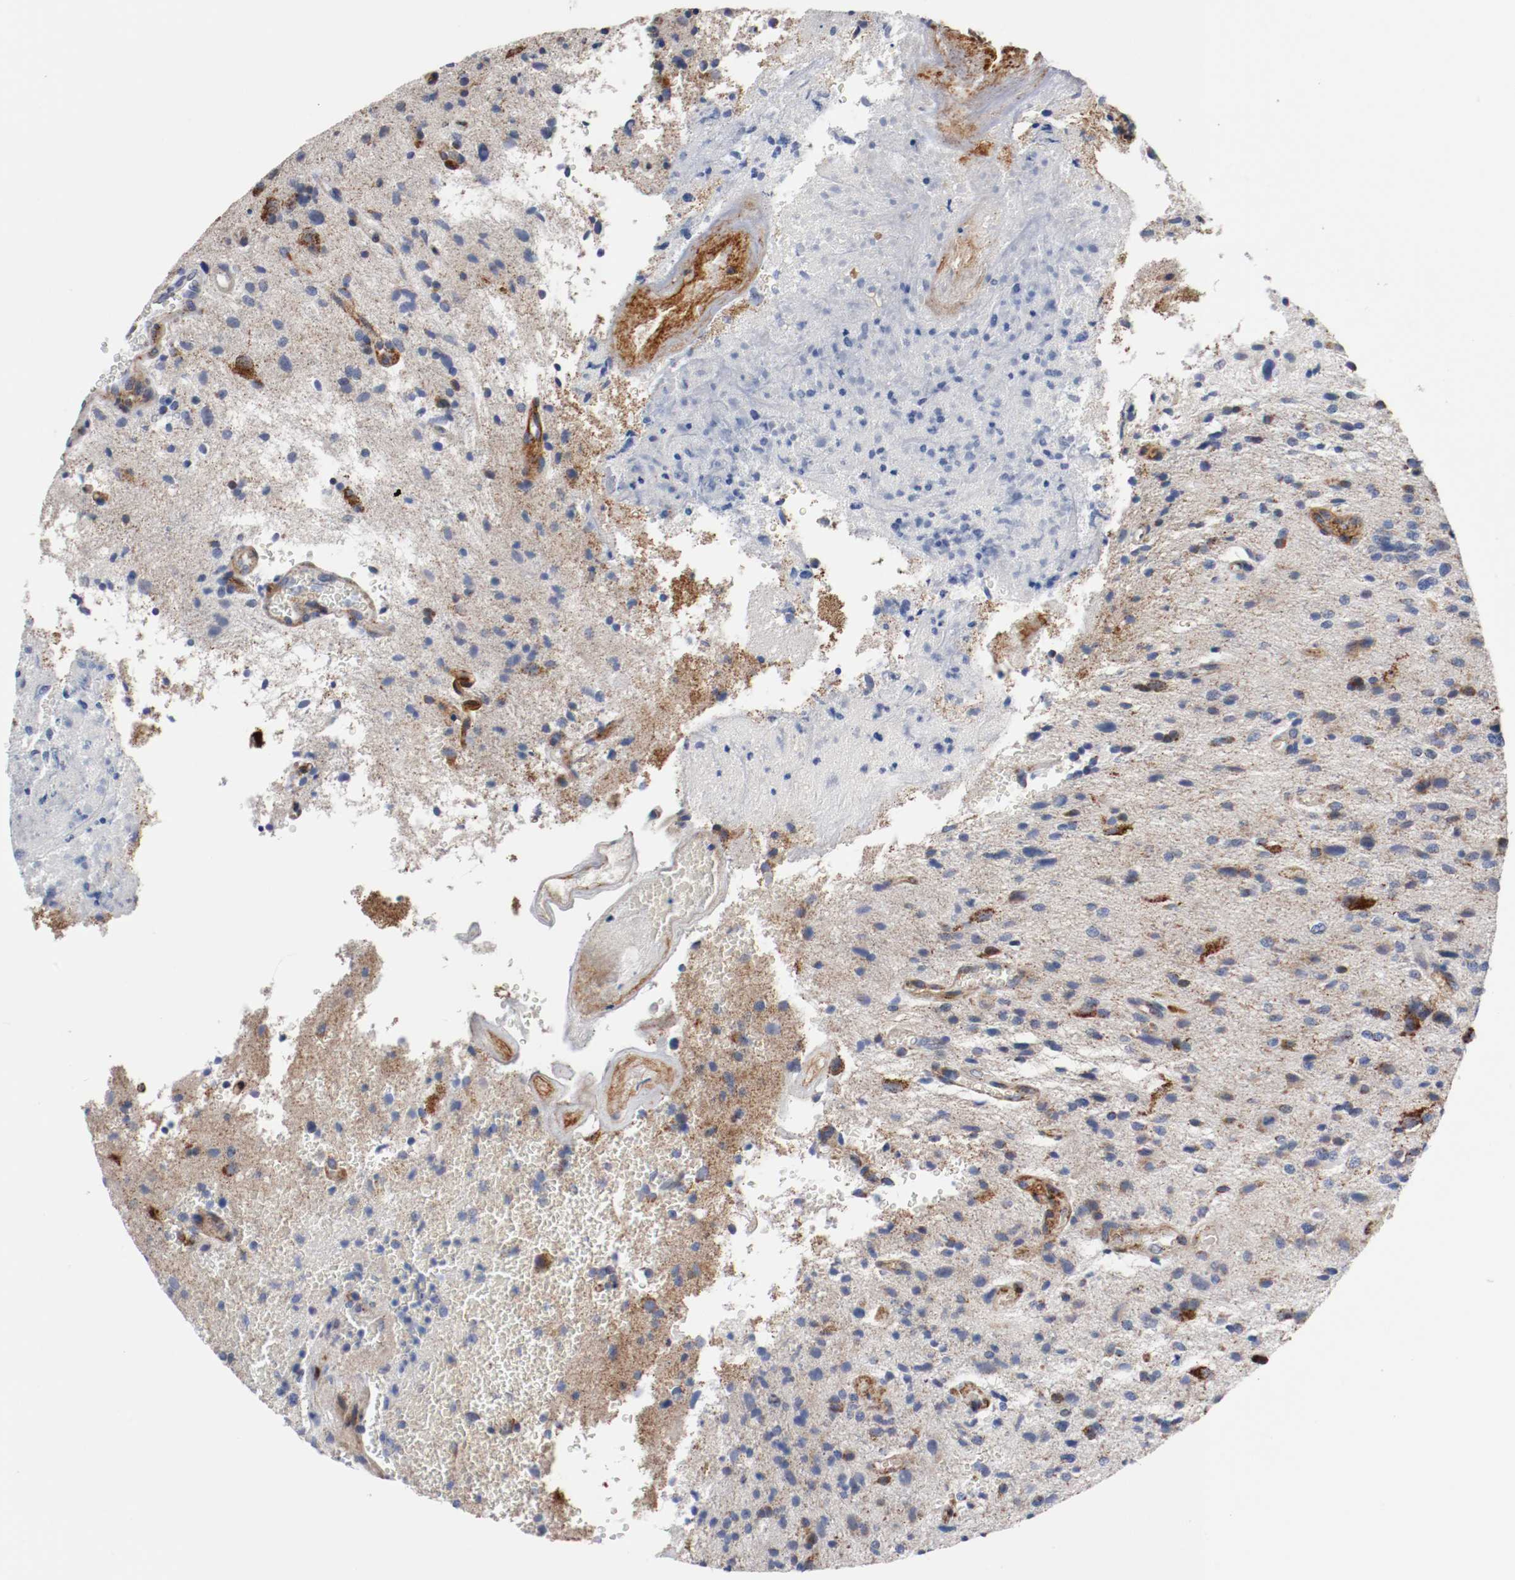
{"staining": {"intensity": "moderate", "quantity": "25%-75%", "location": "cytoplasmic/membranous"}, "tissue": "glioma", "cell_type": "Tumor cells", "image_type": "cancer", "snomed": [{"axis": "morphology", "description": "Normal tissue, NOS"}, {"axis": "morphology", "description": "Glioma, malignant, High grade"}, {"axis": "topography", "description": "Cerebral cortex"}], "caption": "A brown stain labels moderate cytoplasmic/membranous expression of a protein in glioma tumor cells.", "gene": "TUBD1", "patient": {"sex": "male", "age": 75}}